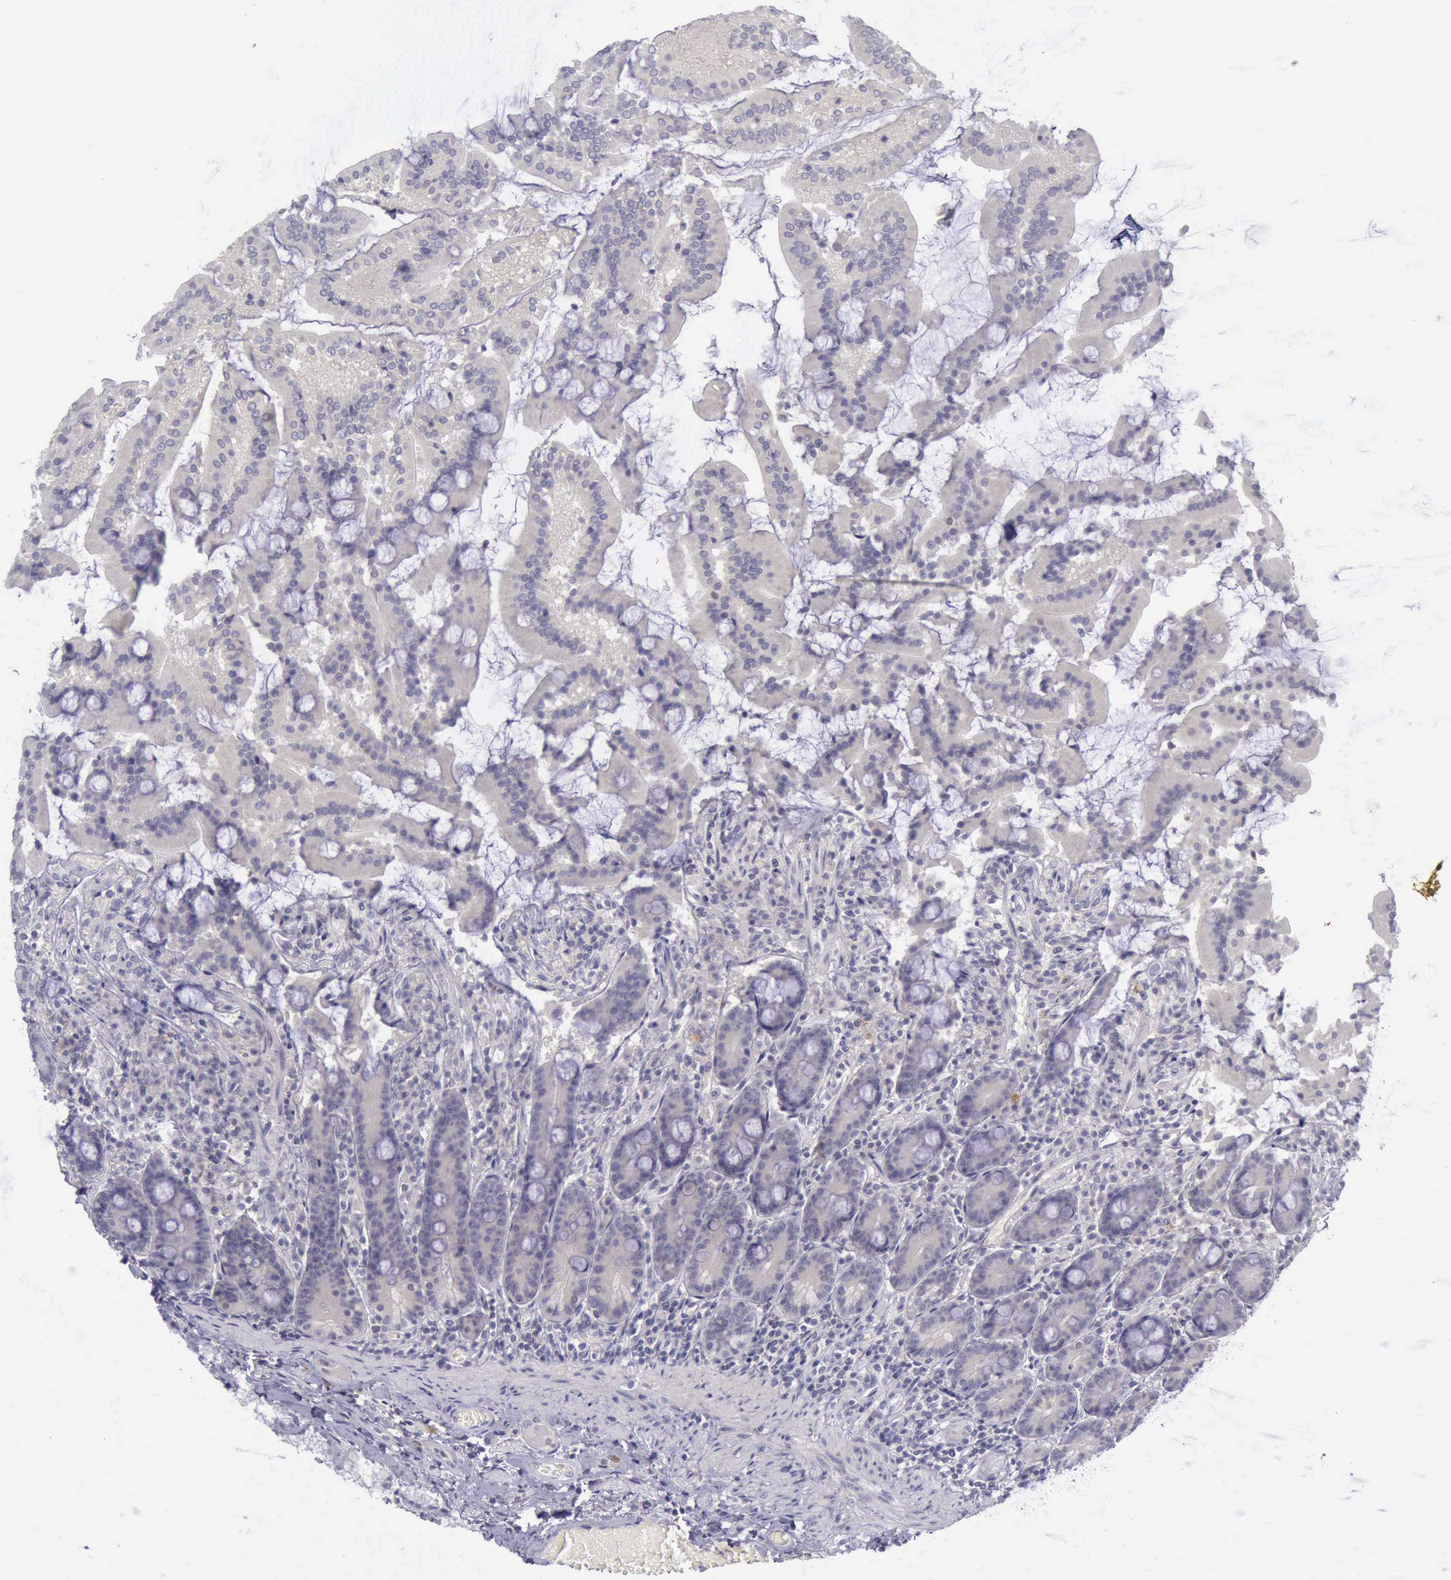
{"staining": {"intensity": "negative", "quantity": "none", "location": "none"}, "tissue": "duodenum", "cell_type": "Glandular cells", "image_type": "normal", "snomed": [{"axis": "morphology", "description": "Normal tissue, NOS"}, {"axis": "topography", "description": "Duodenum"}], "caption": "A micrograph of duodenum stained for a protein shows no brown staining in glandular cells. (DAB (3,3'-diaminobenzidine) immunohistochemistry with hematoxylin counter stain).", "gene": "ARNT2", "patient": {"sex": "female", "age": 64}}